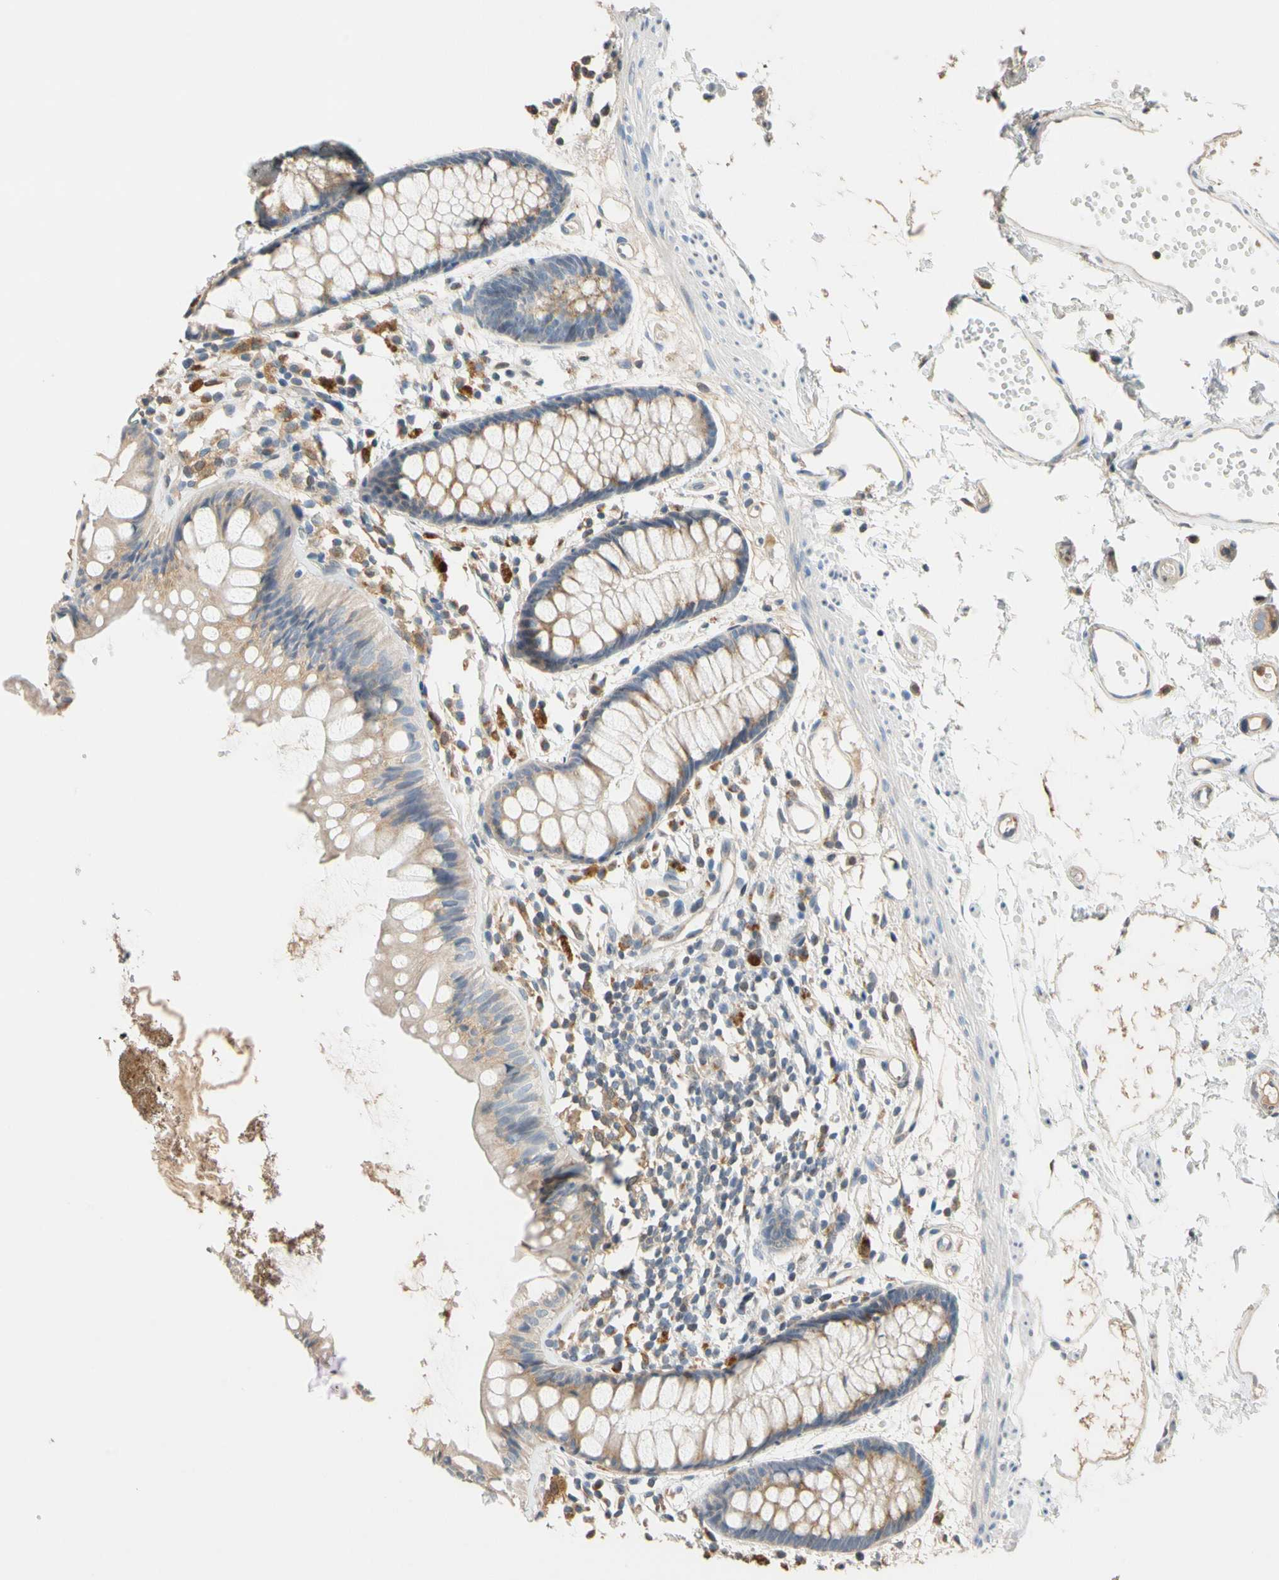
{"staining": {"intensity": "moderate", "quantity": ">75%", "location": "cytoplasmic/membranous"}, "tissue": "rectum", "cell_type": "Glandular cells", "image_type": "normal", "snomed": [{"axis": "morphology", "description": "Normal tissue, NOS"}, {"axis": "topography", "description": "Rectum"}], "caption": "Protein staining of unremarkable rectum displays moderate cytoplasmic/membranous positivity in approximately >75% of glandular cells. (DAB = brown stain, brightfield microscopy at high magnification).", "gene": "GPSM2", "patient": {"sex": "female", "age": 66}}